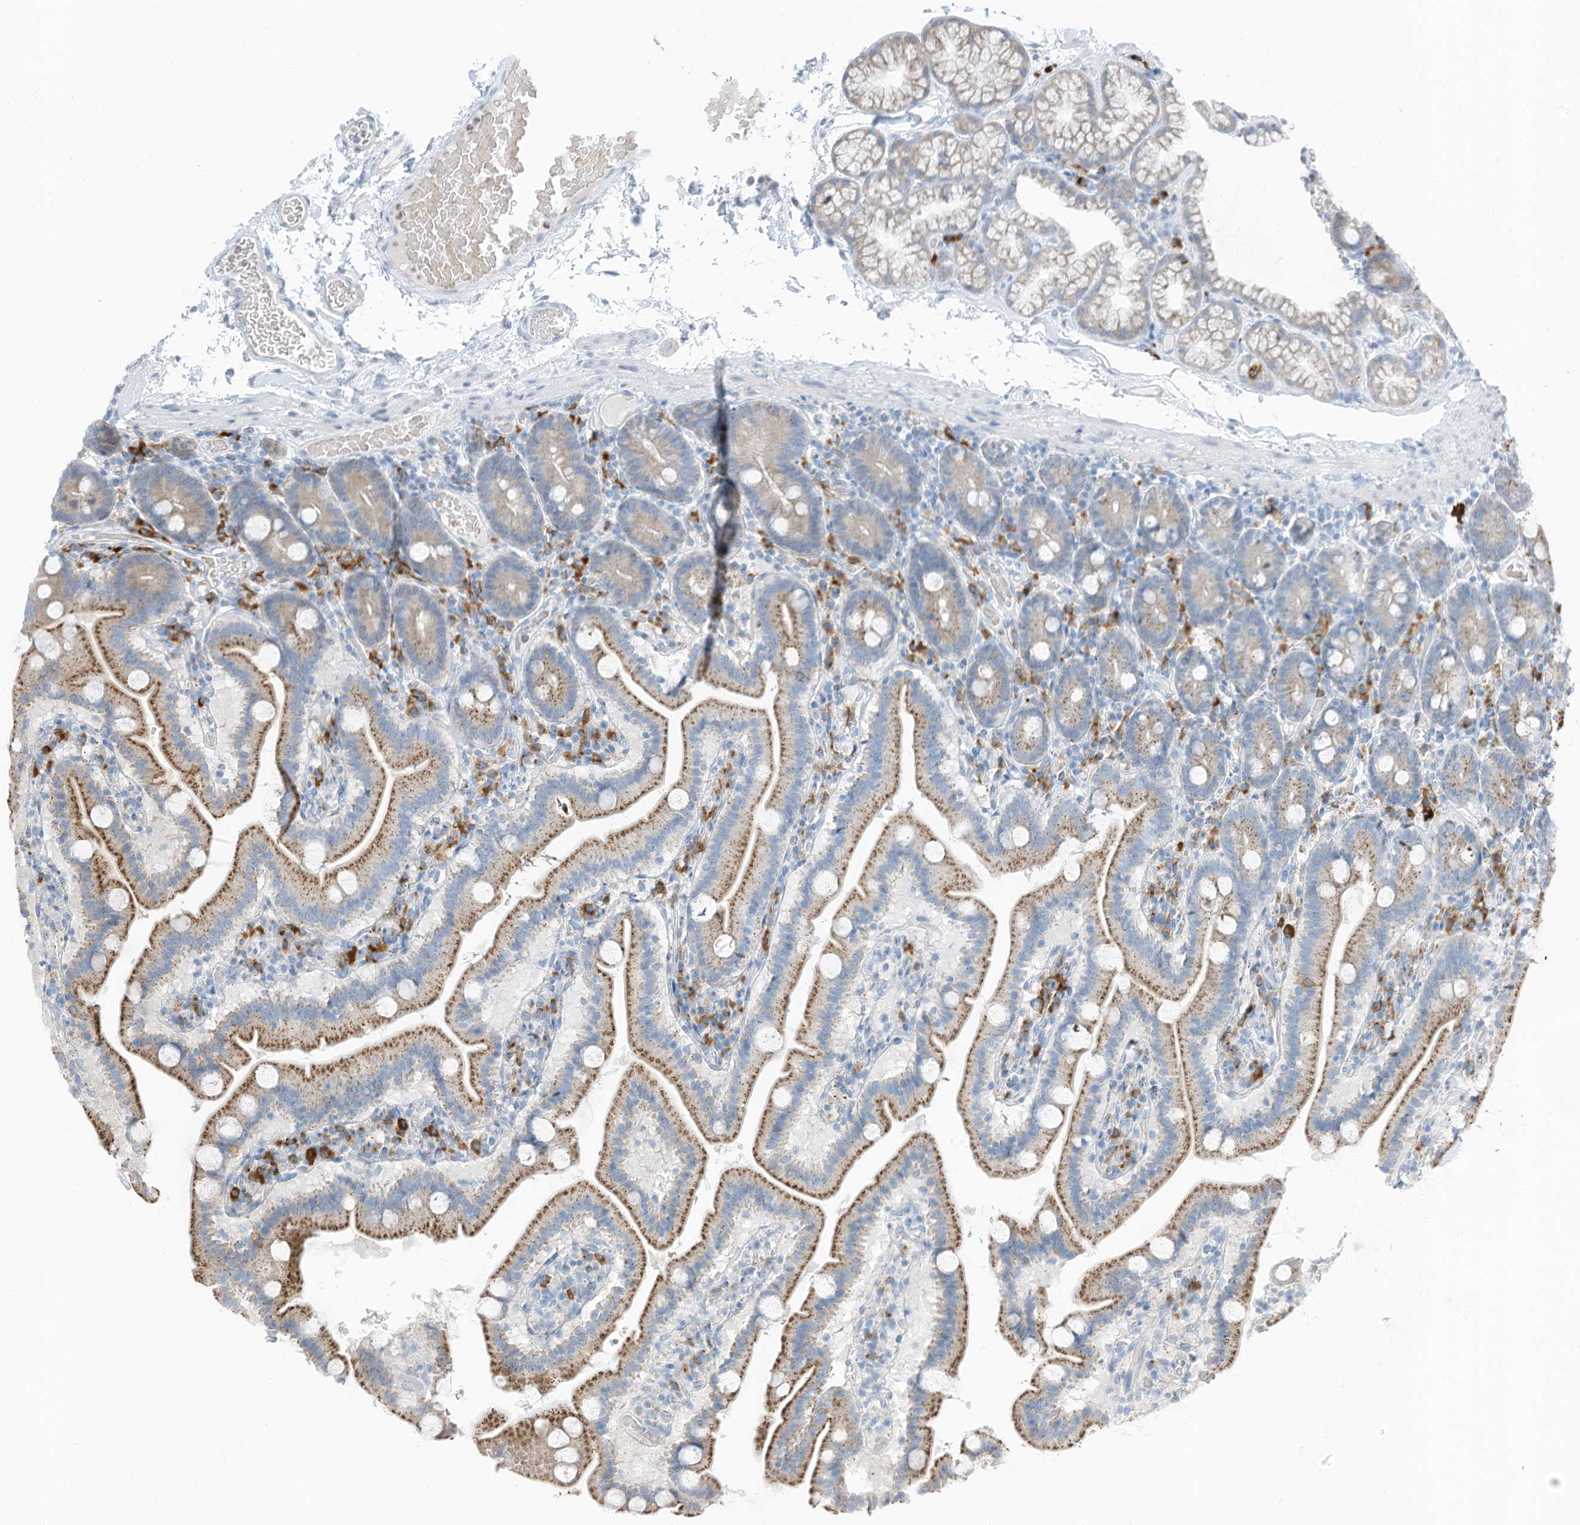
{"staining": {"intensity": "moderate", "quantity": ">75%", "location": "cytoplasmic/membranous"}, "tissue": "duodenum", "cell_type": "Glandular cells", "image_type": "normal", "snomed": [{"axis": "morphology", "description": "Normal tissue, NOS"}, {"axis": "topography", "description": "Duodenum"}], "caption": "Immunohistochemical staining of unremarkable human duodenum demonstrates moderate cytoplasmic/membranous protein staining in approximately >75% of glandular cells. (Stains: DAB in brown, nuclei in blue, Microscopy: brightfield microscopy at high magnification).", "gene": "CHMP2B", "patient": {"sex": "male", "age": 55}}